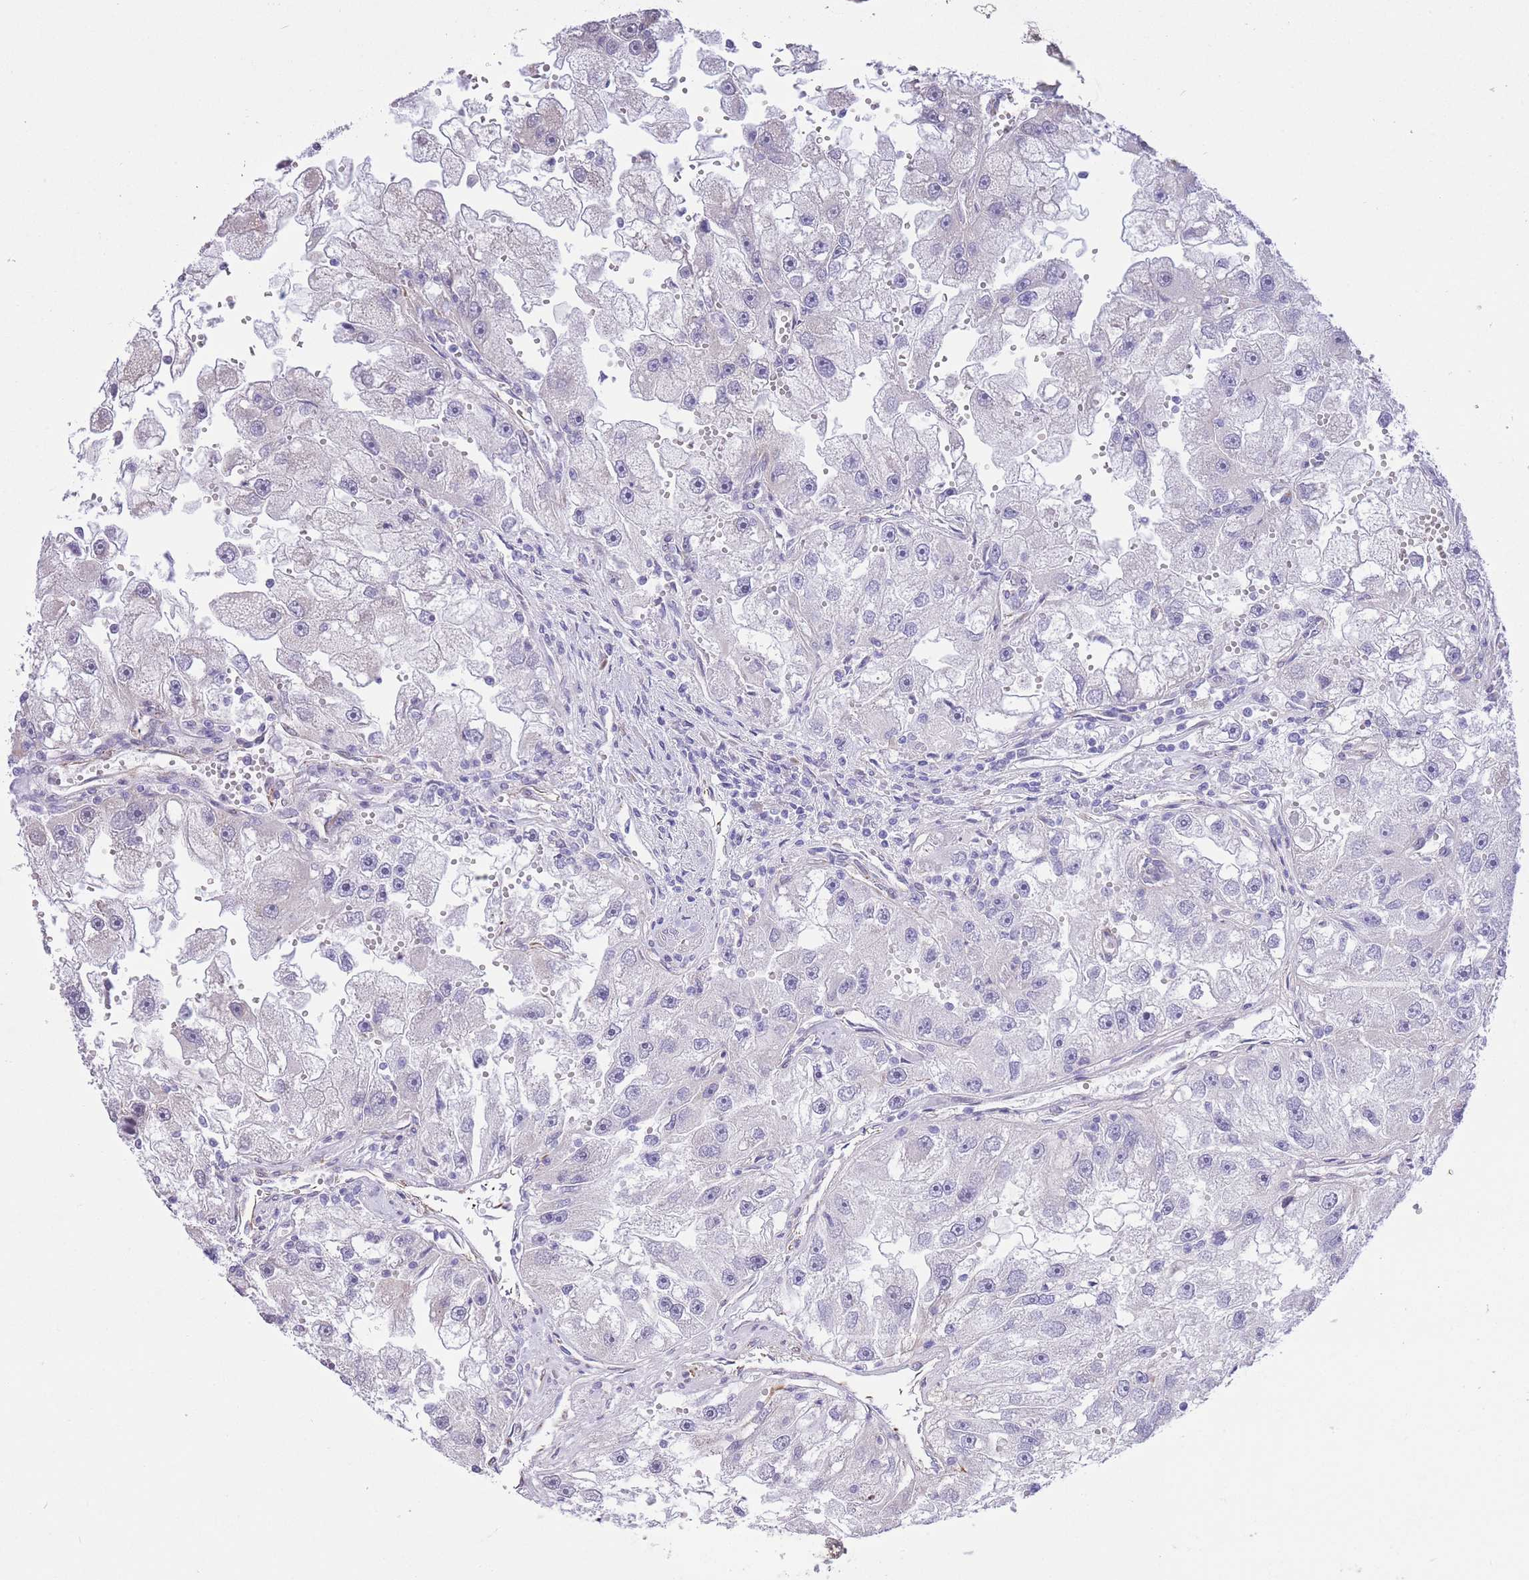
{"staining": {"intensity": "negative", "quantity": "none", "location": "none"}, "tissue": "renal cancer", "cell_type": "Tumor cells", "image_type": "cancer", "snomed": [{"axis": "morphology", "description": "Adenocarcinoma, NOS"}, {"axis": "topography", "description": "Kidney"}], "caption": "This is a micrograph of IHC staining of adenocarcinoma (renal), which shows no staining in tumor cells.", "gene": "PSG8", "patient": {"sex": "male", "age": 63}}